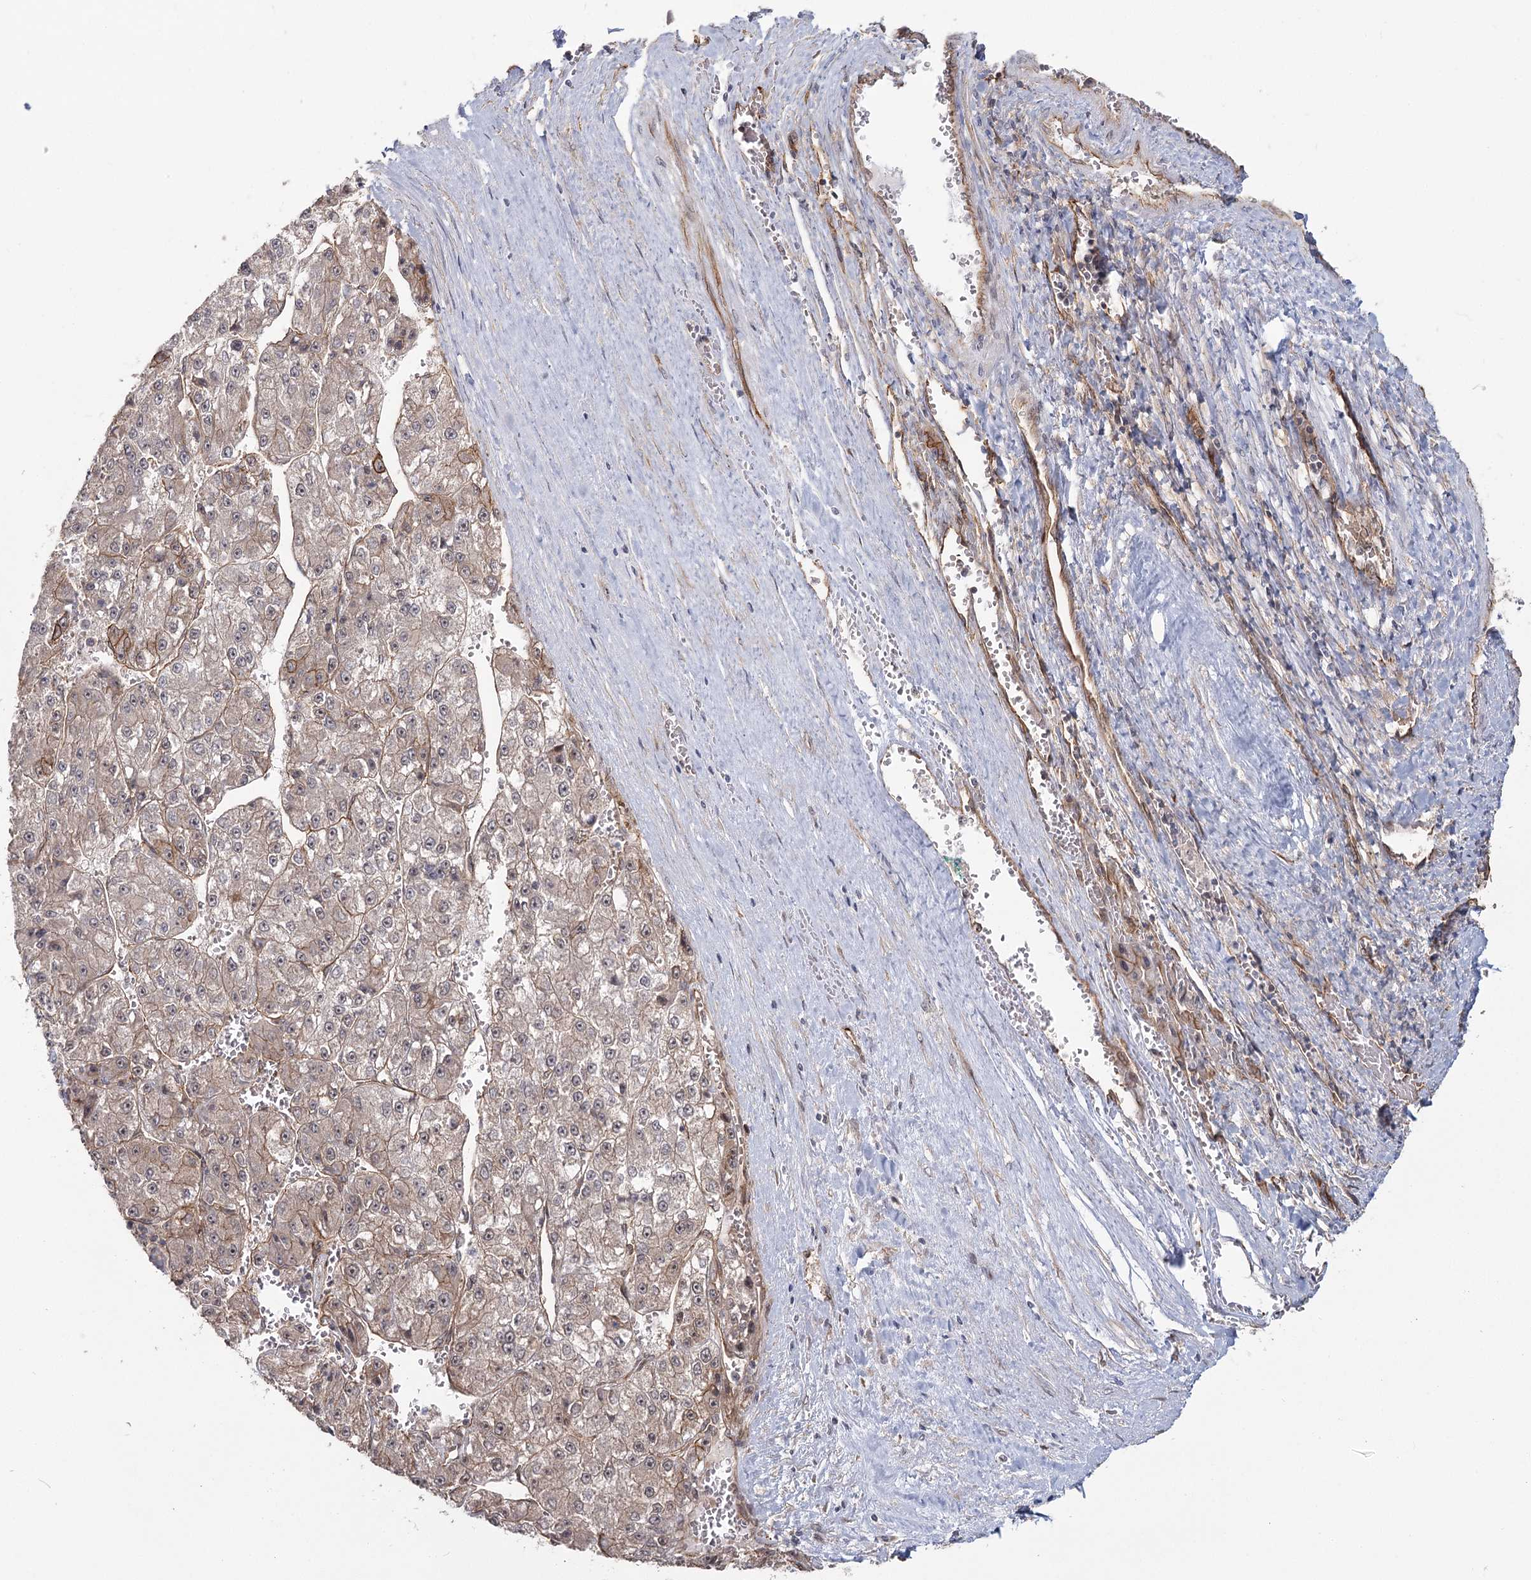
{"staining": {"intensity": "weak", "quantity": "<25%", "location": "cytoplasmic/membranous"}, "tissue": "liver cancer", "cell_type": "Tumor cells", "image_type": "cancer", "snomed": [{"axis": "morphology", "description": "Carcinoma, Hepatocellular, NOS"}, {"axis": "topography", "description": "Liver"}], "caption": "Tumor cells show no significant positivity in liver cancer.", "gene": "RPP14", "patient": {"sex": "female", "age": 73}}